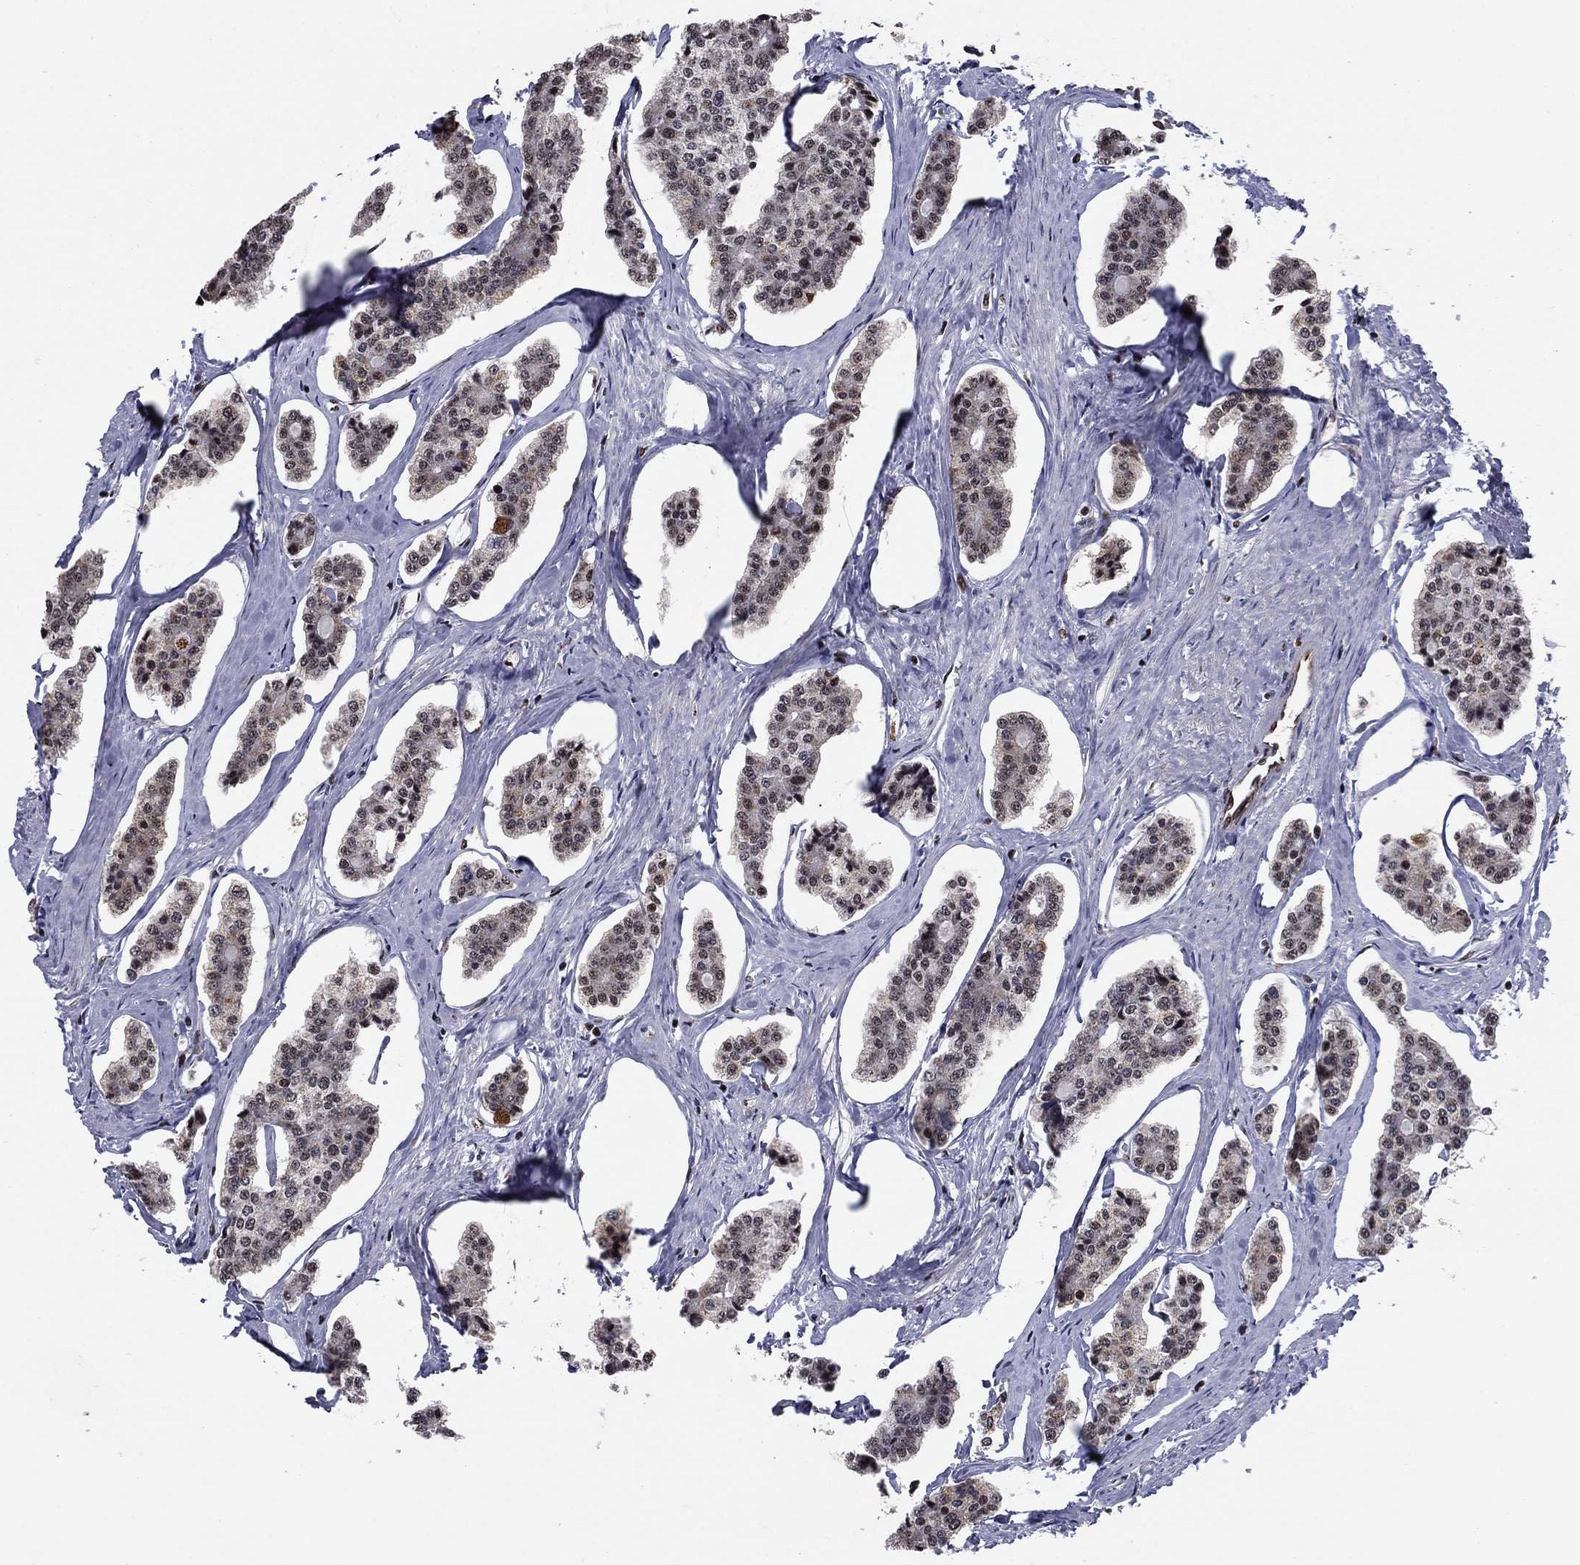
{"staining": {"intensity": "moderate", "quantity": "<25%", "location": "cytoplasmic/membranous,nuclear"}, "tissue": "carcinoid", "cell_type": "Tumor cells", "image_type": "cancer", "snomed": [{"axis": "morphology", "description": "Carcinoid, malignant, NOS"}, {"axis": "topography", "description": "Small intestine"}], "caption": "Carcinoid (malignant) stained for a protein (brown) reveals moderate cytoplasmic/membranous and nuclear positive staining in approximately <25% of tumor cells.", "gene": "N4BP2", "patient": {"sex": "female", "age": 65}}